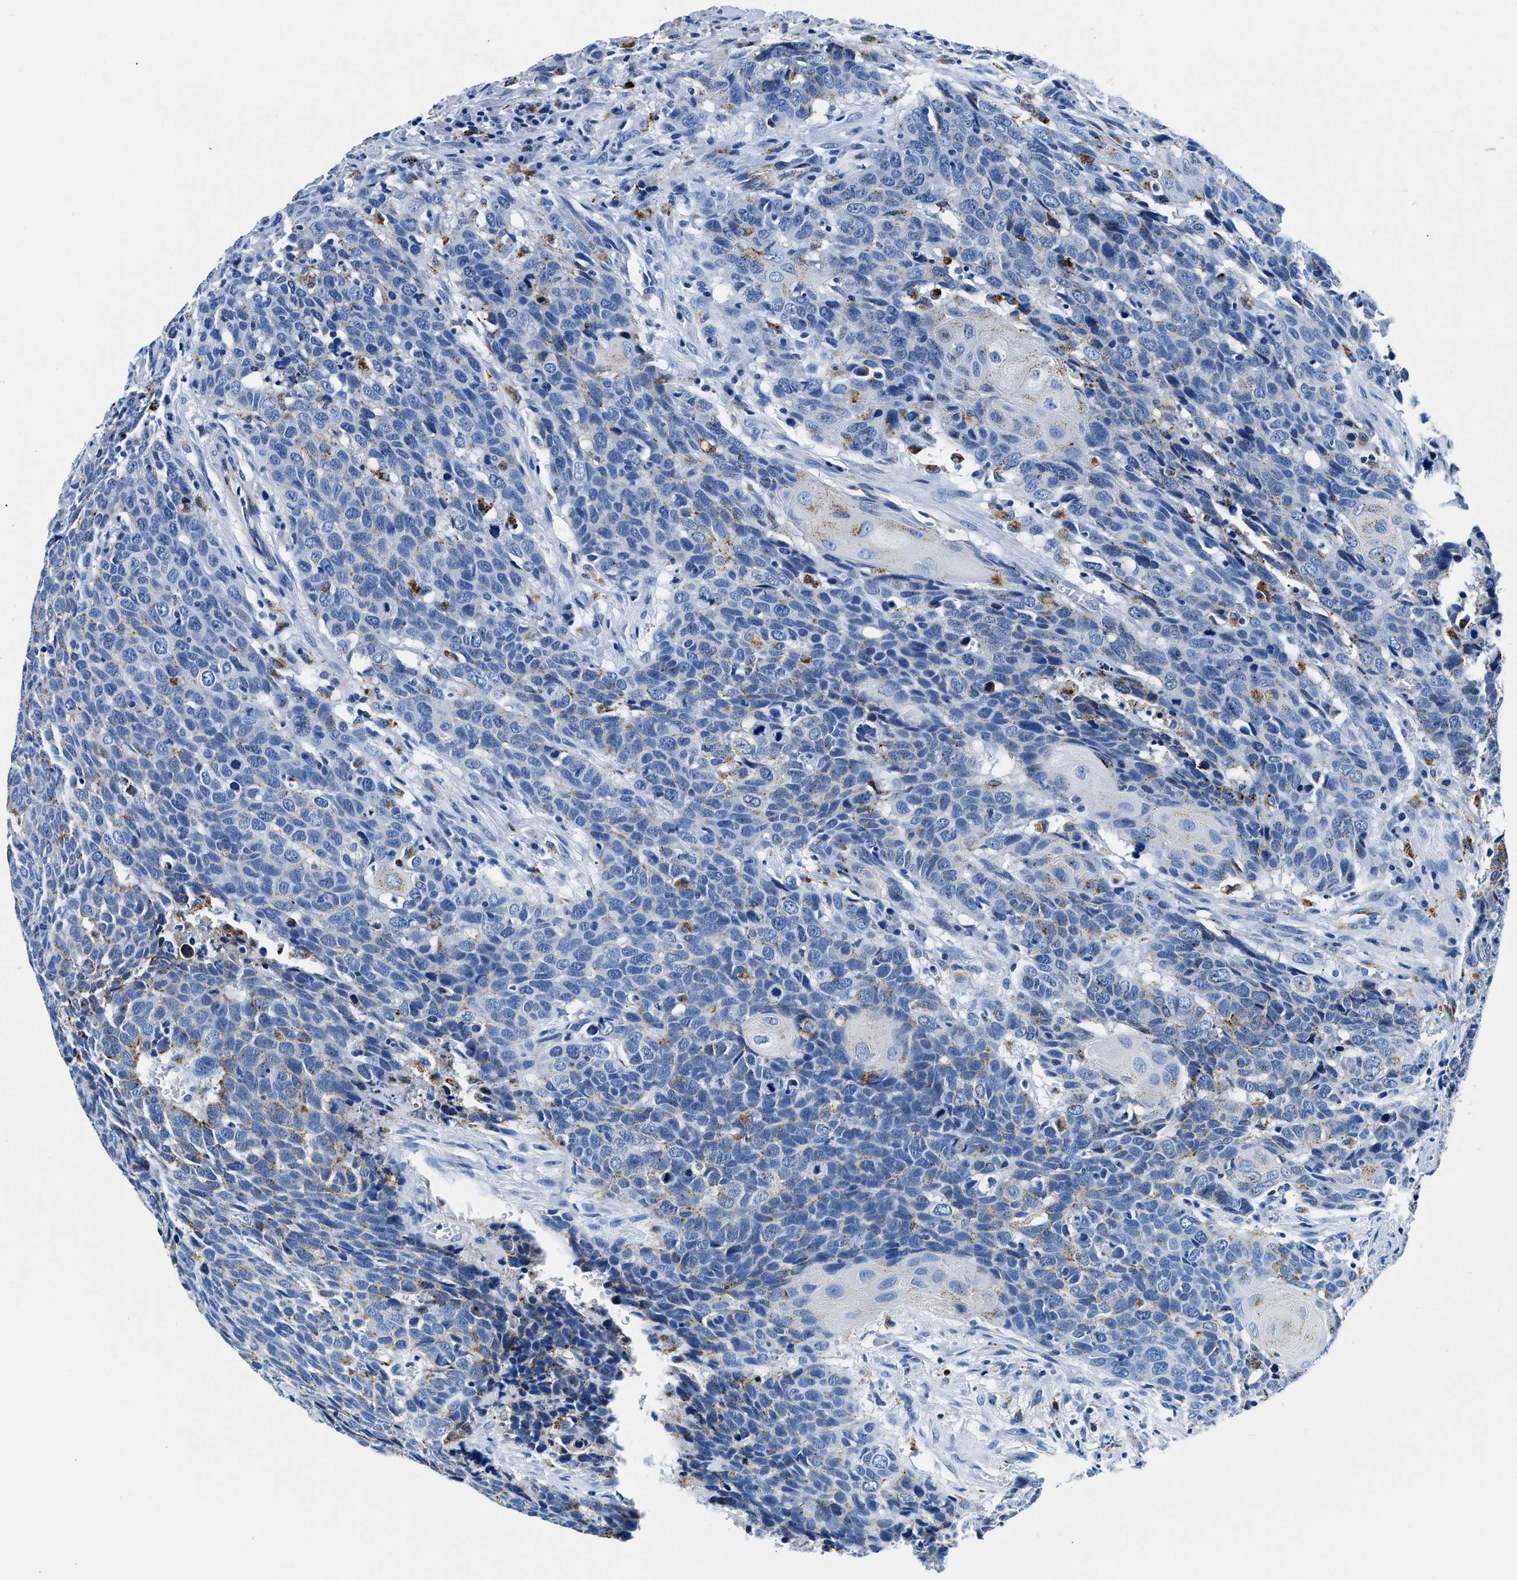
{"staining": {"intensity": "moderate", "quantity": "<25%", "location": "cytoplasmic/membranous"}, "tissue": "head and neck cancer", "cell_type": "Tumor cells", "image_type": "cancer", "snomed": [{"axis": "morphology", "description": "Squamous cell carcinoma, NOS"}, {"axis": "topography", "description": "Head-Neck"}], "caption": "Protein expression by immunohistochemistry shows moderate cytoplasmic/membranous staining in about <25% of tumor cells in head and neck cancer (squamous cell carcinoma).", "gene": "OR14K1", "patient": {"sex": "male", "age": 66}}